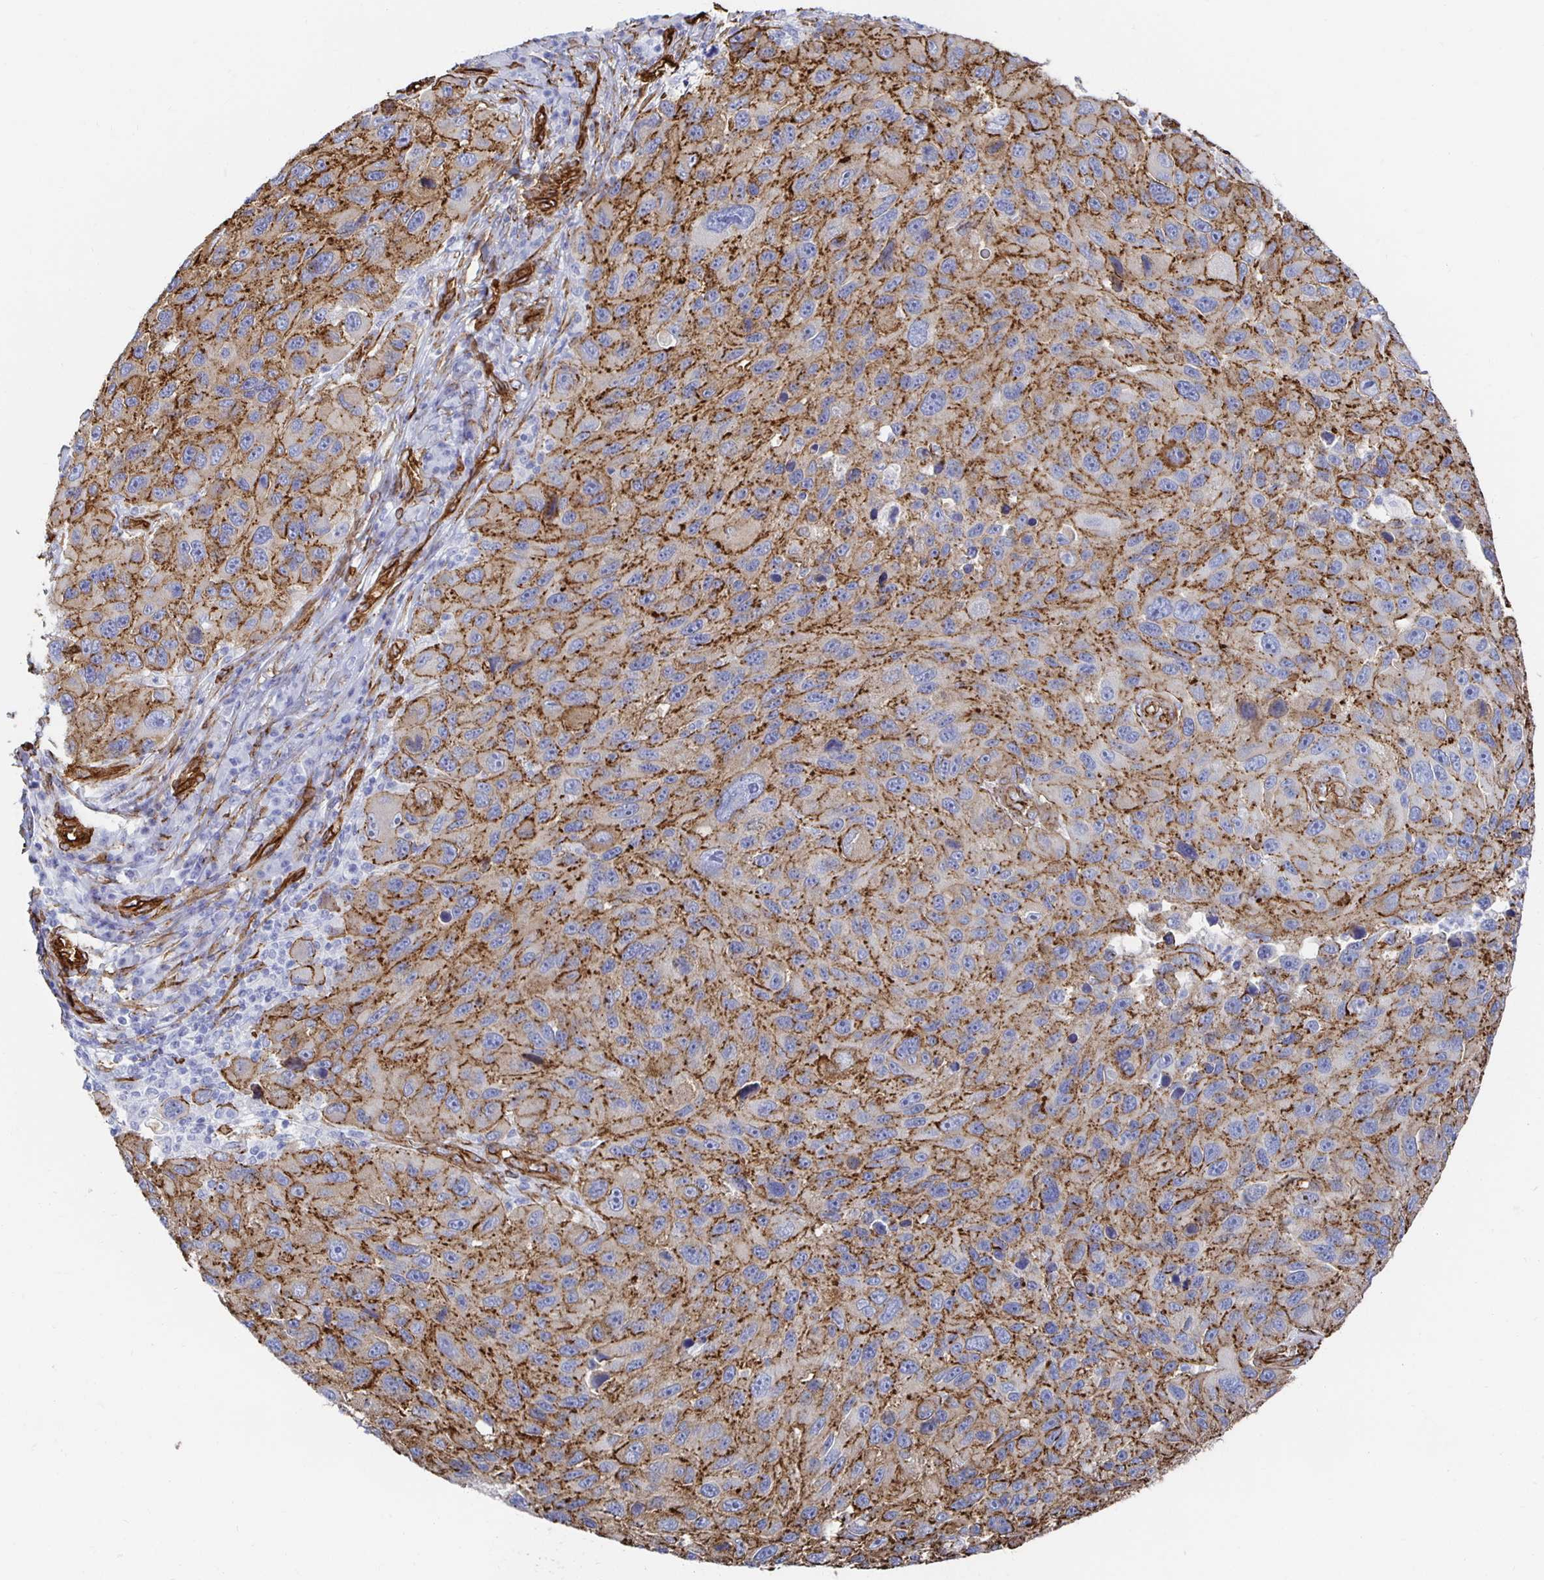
{"staining": {"intensity": "moderate", "quantity": "25%-75%", "location": "cytoplasmic/membranous"}, "tissue": "melanoma", "cell_type": "Tumor cells", "image_type": "cancer", "snomed": [{"axis": "morphology", "description": "Malignant melanoma, NOS"}, {"axis": "topography", "description": "Skin"}], "caption": "Human malignant melanoma stained with a brown dye displays moderate cytoplasmic/membranous positive staining in approximately 25%-75% of tumor cells.", "gene": "VIPR2", "patient": {"sex": "male", "age": 53}}